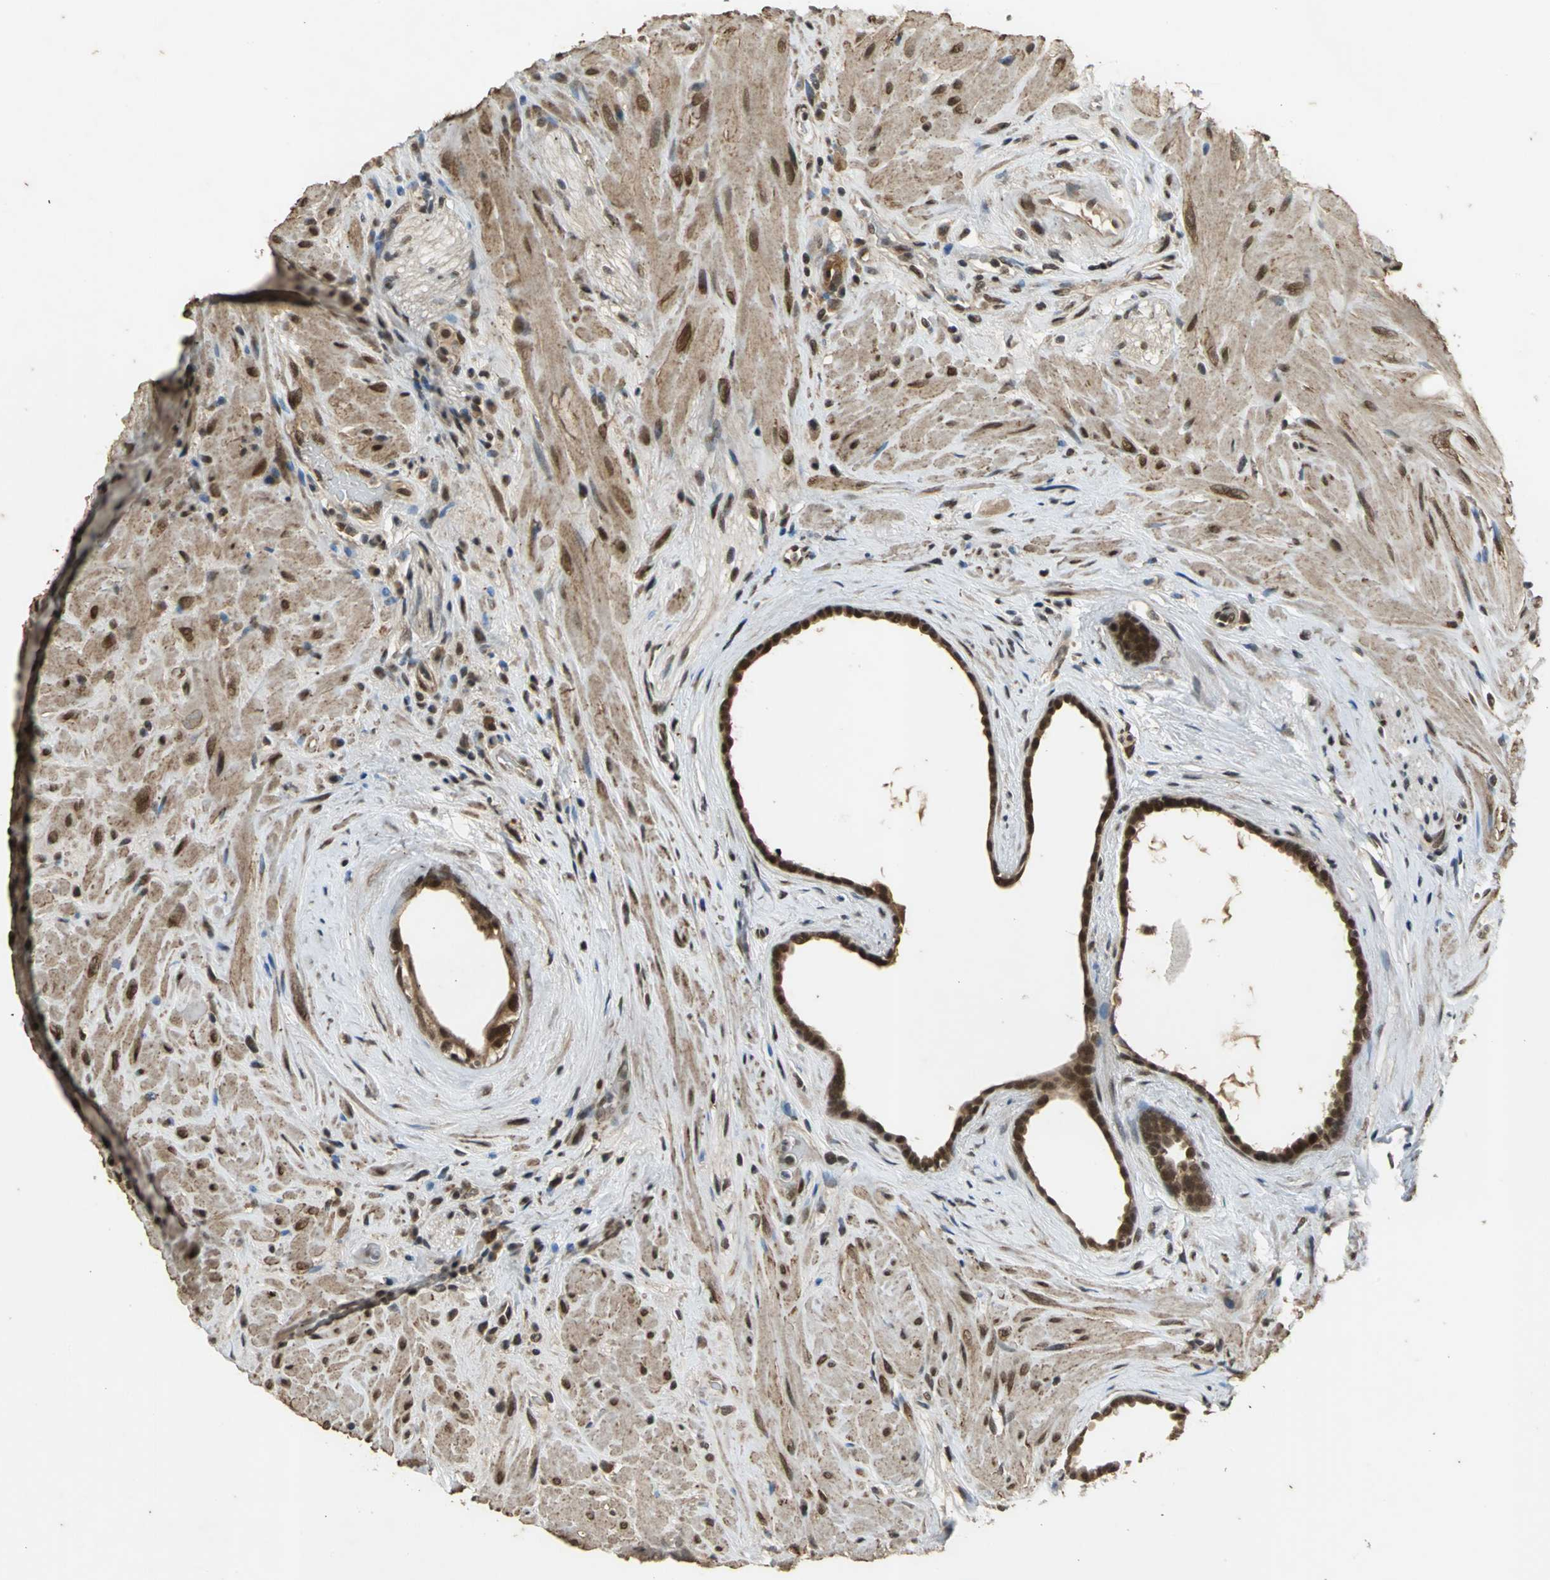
{"staining": {"intensity": "weak", "quantity": "<25%", "location": "cytoplasmic/membranous"}, "tissue": "seminal vesicle", "cell_type": "Glandular cells", "image_type": "normal", "snomed": [{"axis": "morphology", "description": "Normal tissue, NOS"}, {"axis": "topography", "description": "Seminal veicle"}], "caption": "An immunohistochemistry (IHC) micrograph of unremarkable seminal vesicle is shown. There is no staining in glandular cells of seminal vesicle.", "gene": "NOTCH3", "patient": {"sex": "male", "age": 61}}